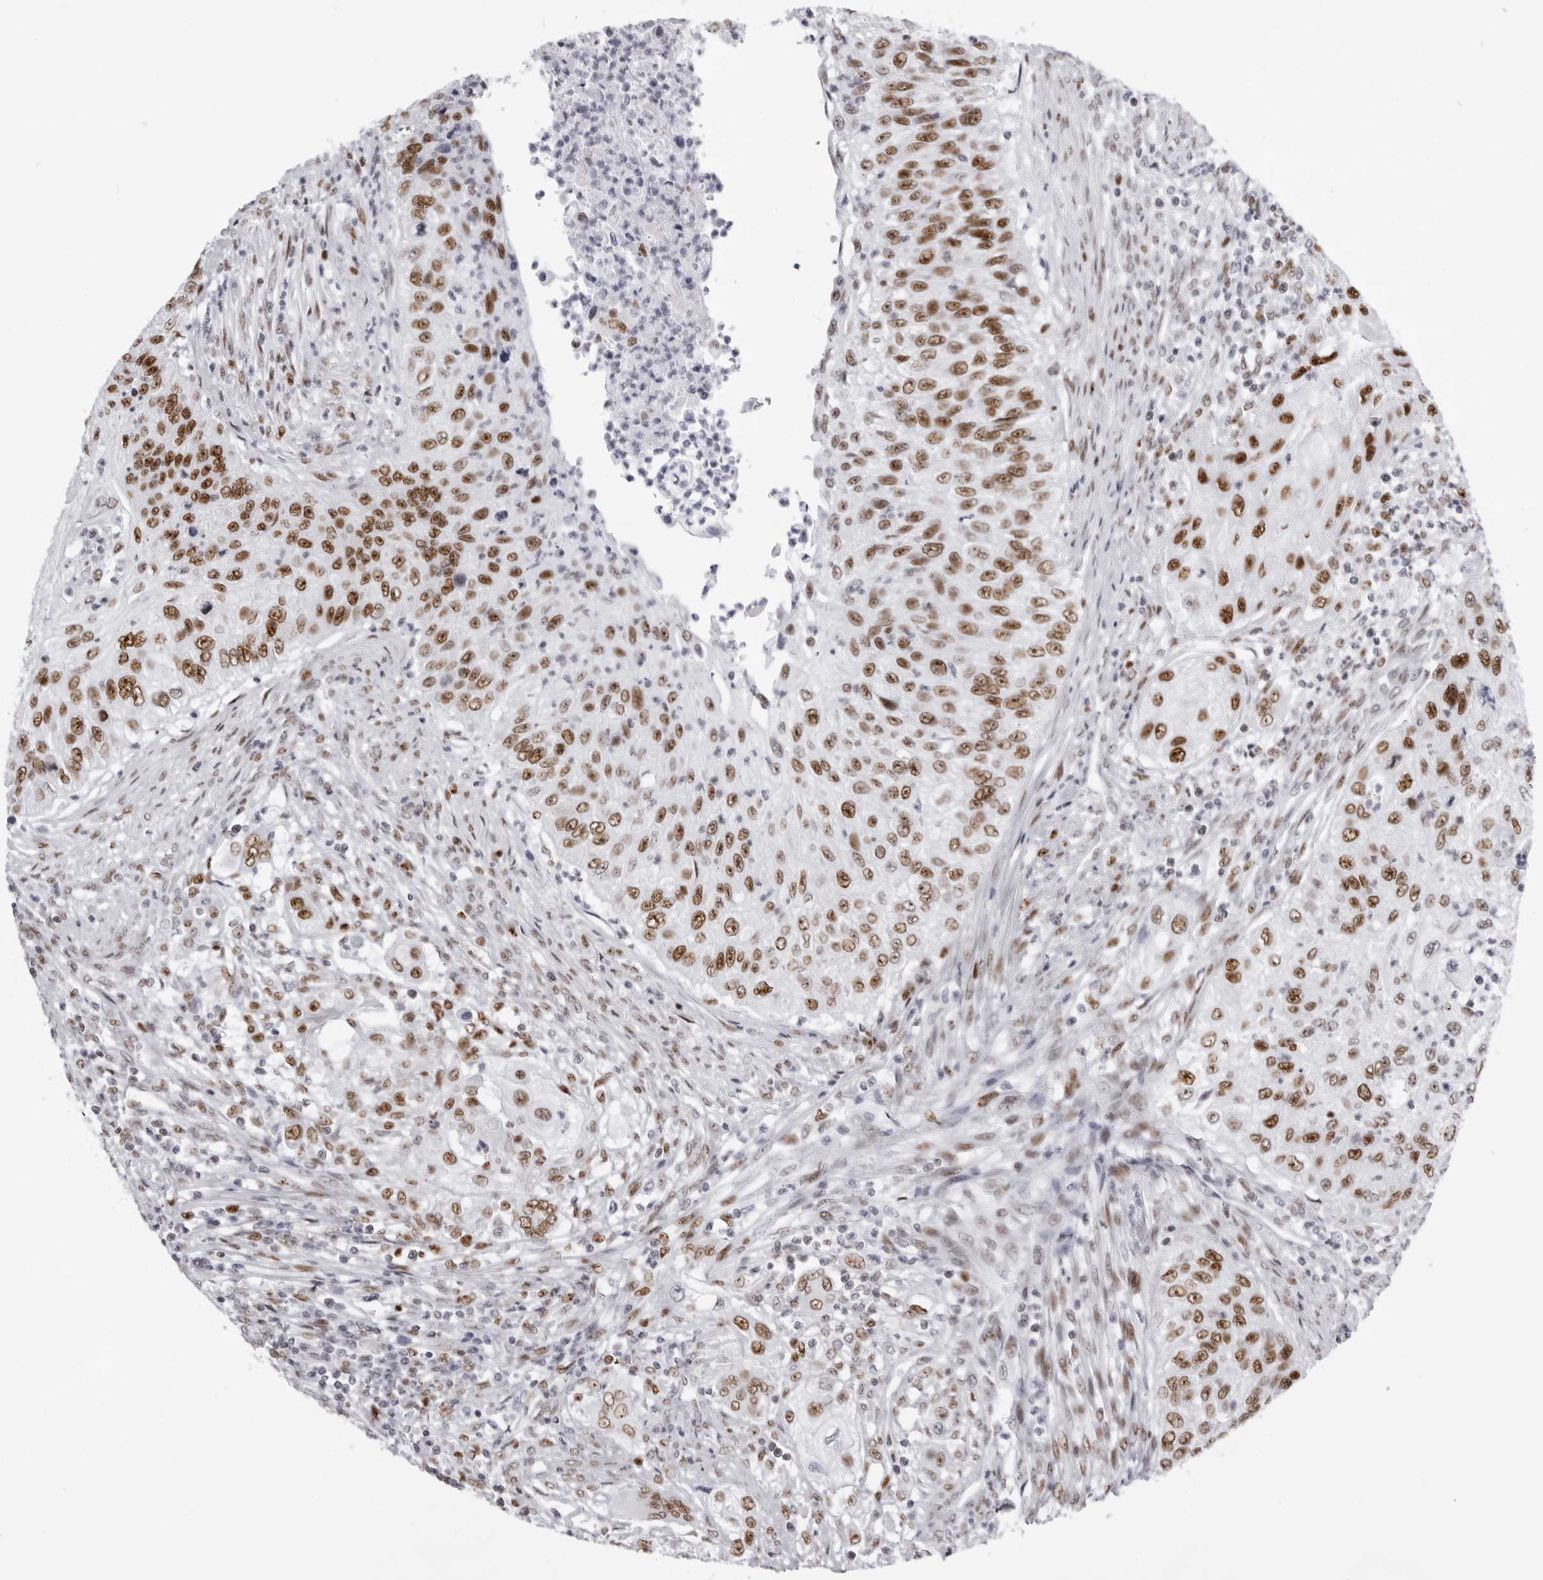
{"staining": {"intensity": "strong", "quantity": ">75%", "location": "nuclear"}, "tissue": "urothelial cancer", "cell_type": "Tumor cells", "image_type": "cancer", "snomed": [{"axis": "morphology", "description": "Urothelial carcinoma, High grade"}, {"axis": "topography", "description": "Urinary bladder"}], "caption": "This micrograph shows immunohistochemistry staining of human urothelial cancer, with high strong nuclear positivity in approximately >75% of tumor cells.", "gene": "IRF2BP2", "patient": {"sex": "female", "age": 60}}